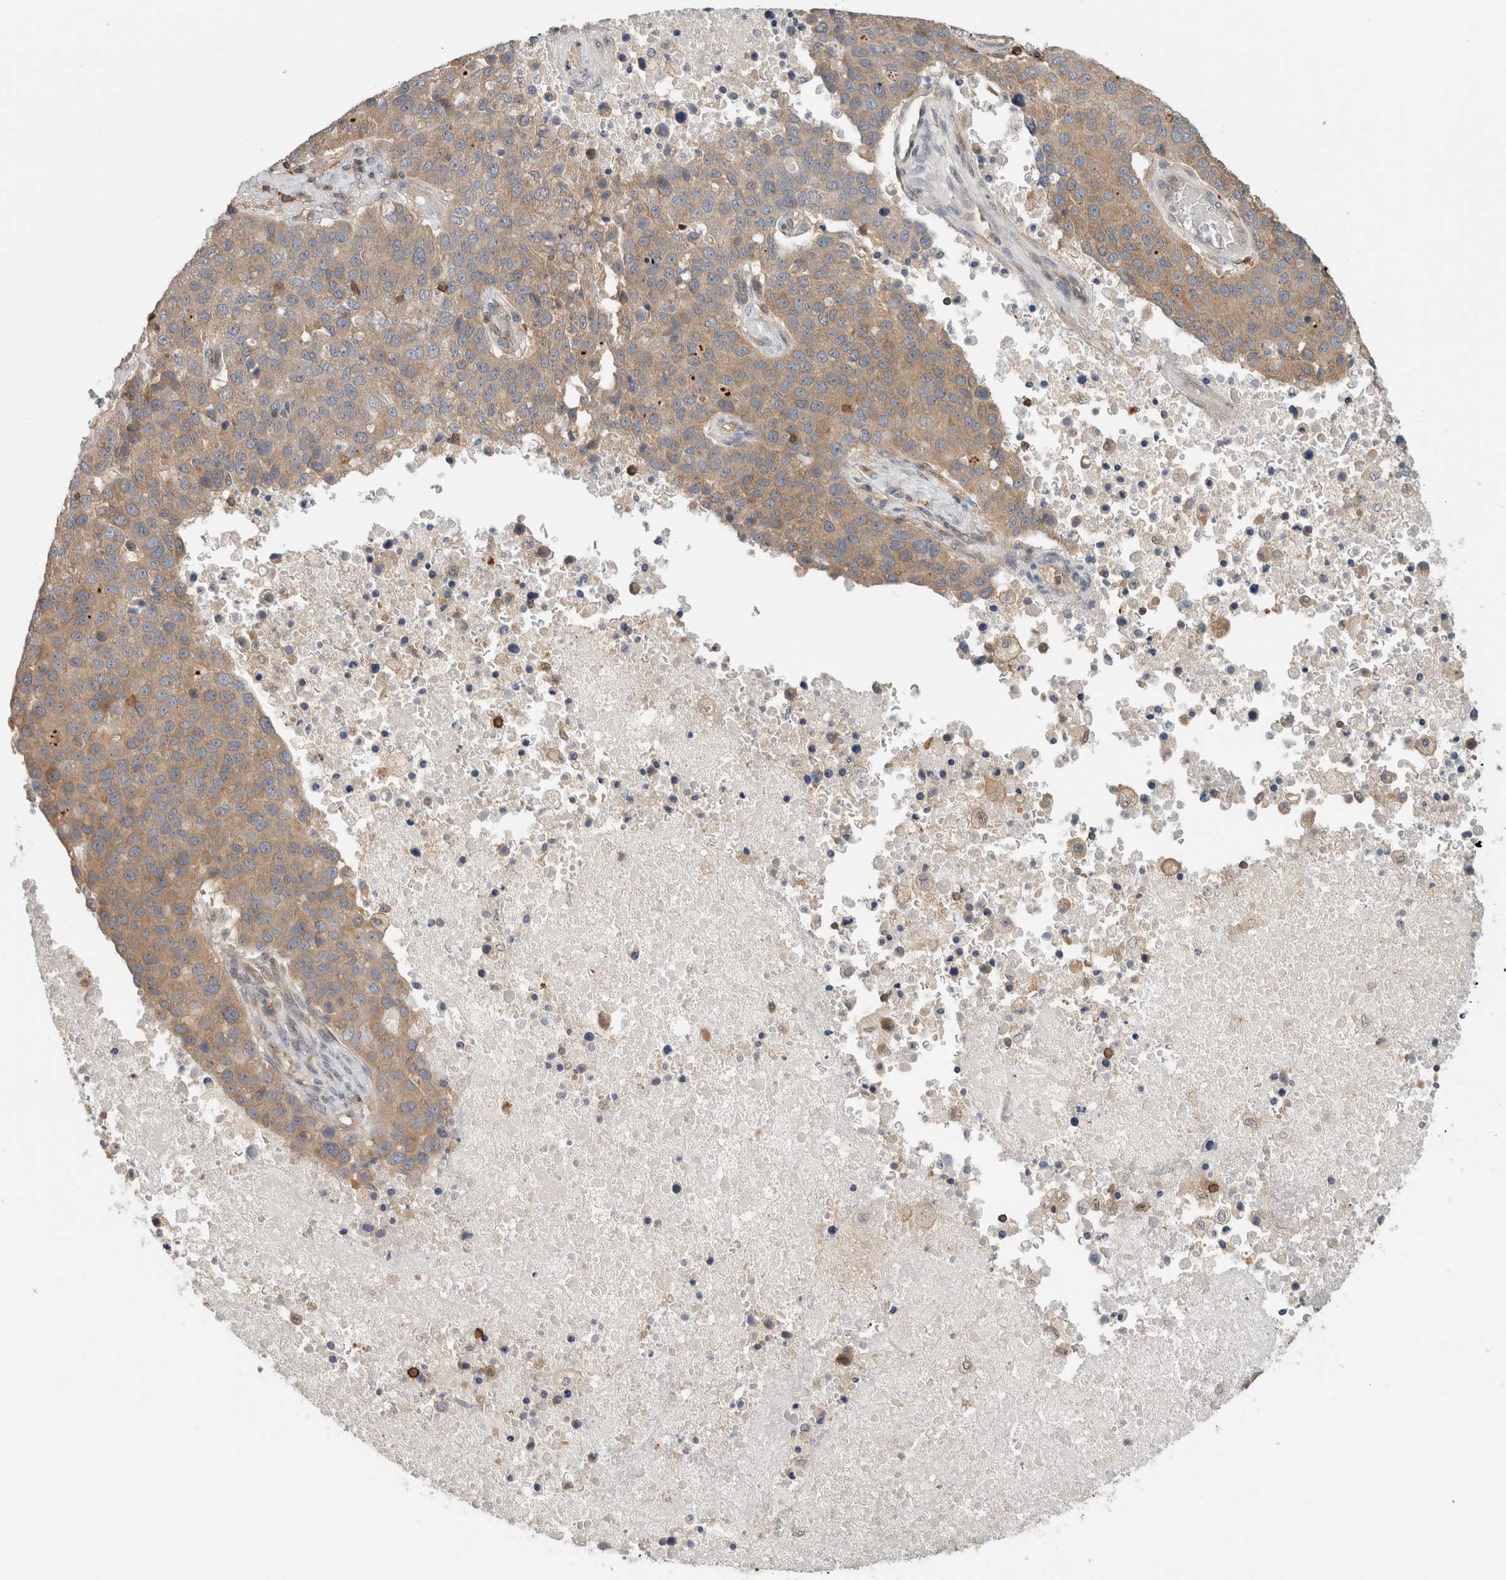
{"staining": {"intensity": "moderate", "quantity": ">75%", "location": "cytoplasmic/membranous"}, "tissue": "pancreatic cancer", "cell_type": "Tumor cells", "image_type": "cancer", "snomed": [{"axis": "morphology", "description": "Adenocarcinoma, NOS"}, {"axis": "topography", "description": "Pancreas"}], "caption": "Tumor cells display moderate cytoplasmic/membranous staining in about >75% of cells in adenocarcinoma (pancreatic). (DAB (3,3'-diaminobenzidine) = brown stain, brightfield microscopy at high magnification).", "gene": "PFDN4", "patient": {"sex": "female", "age": 61}}